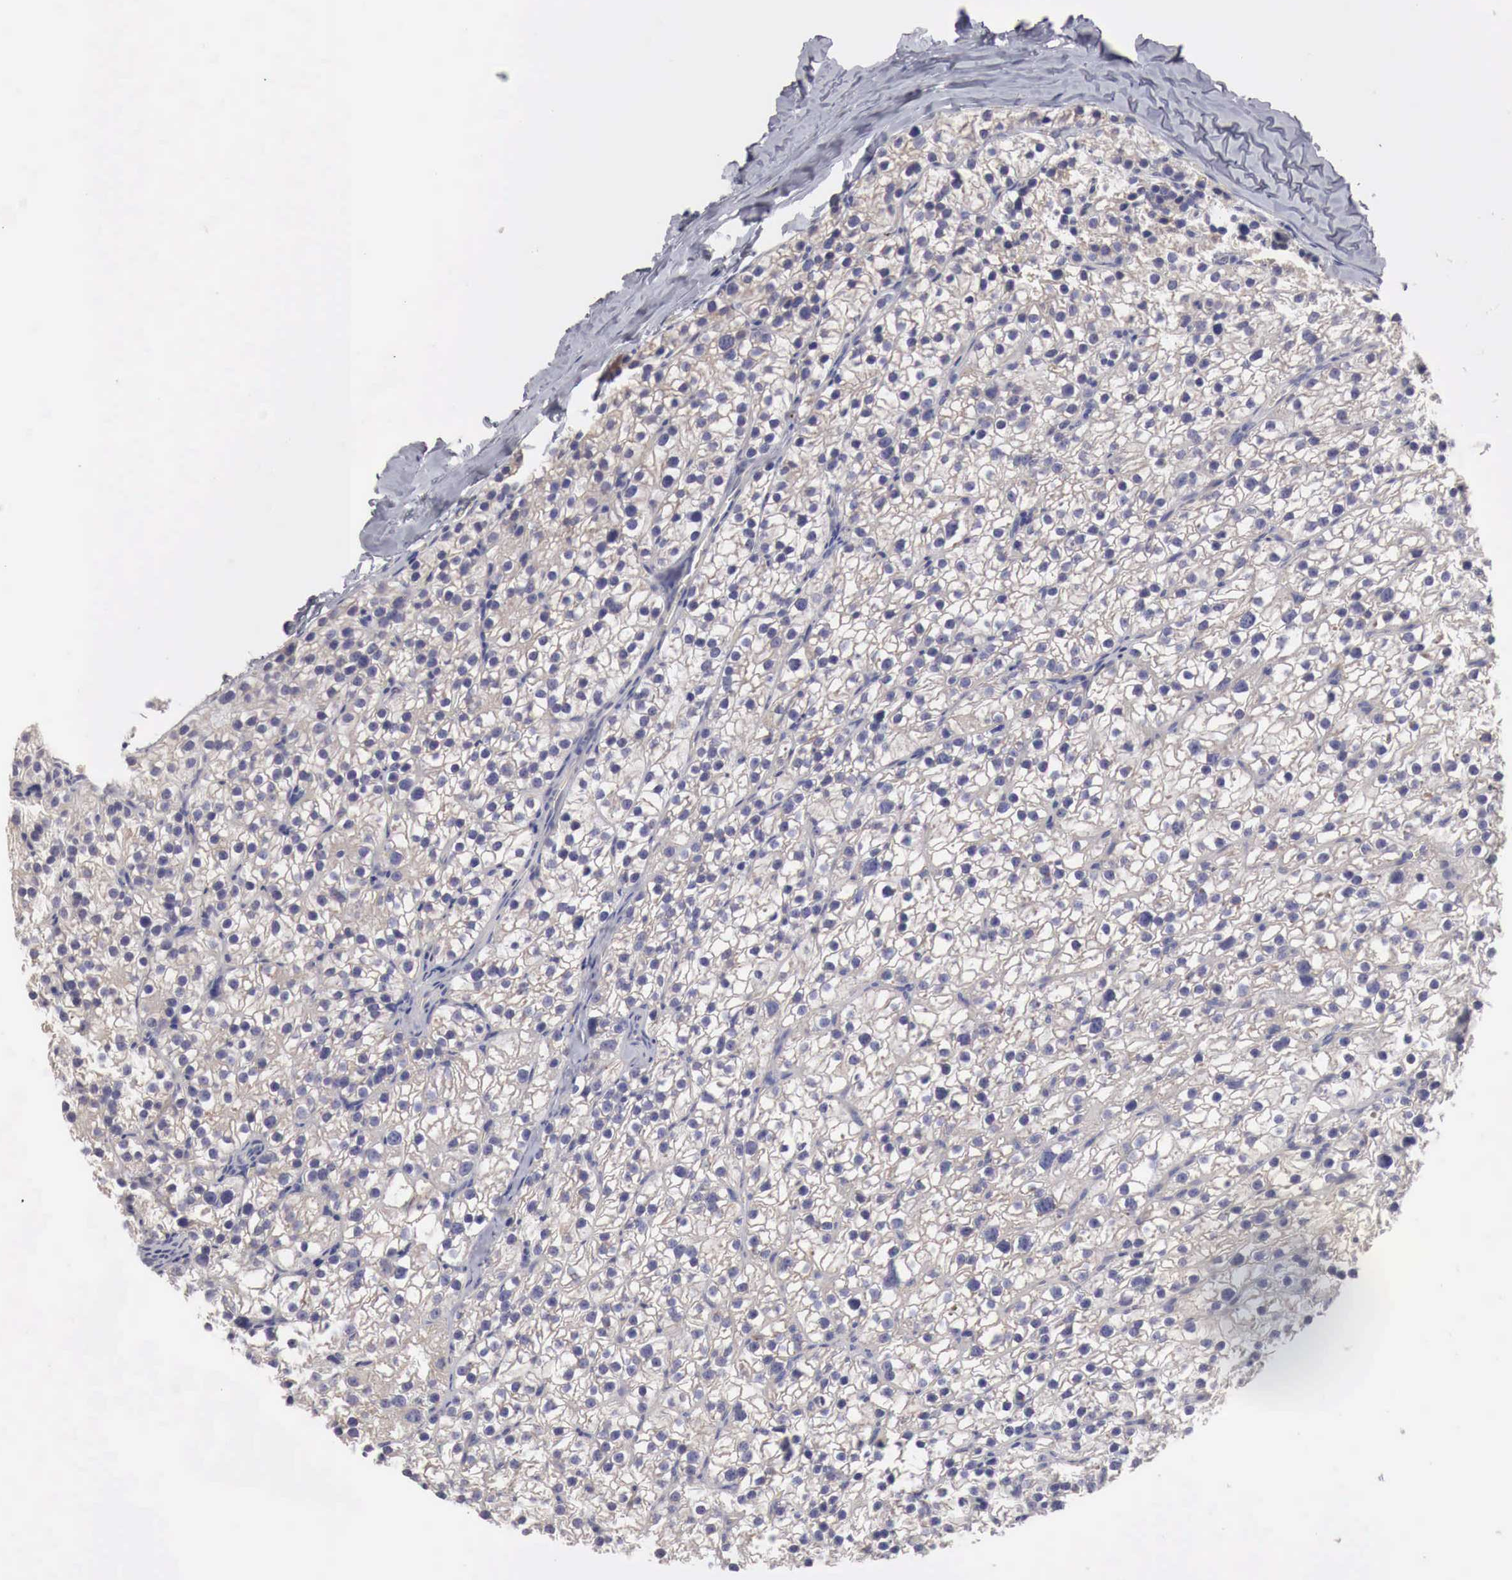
{"staining": {"intensity": "negative", "quantity": "none", "location": "none"}, "tissue": "parathyroid gland", "cell_type": "Glandular cells", "image_type": "normal", "snomed": [{"axis": "morphology", "description": "Normal tissue, NOS"}, {"axis": "topography", "description": "Parathyroid gland"}], "caption": "The image exhibits no significant expression in glandular cells of parathyroid gland.", "gene": "NSDHL", "patient": {"sex": "female", "age": 54}}